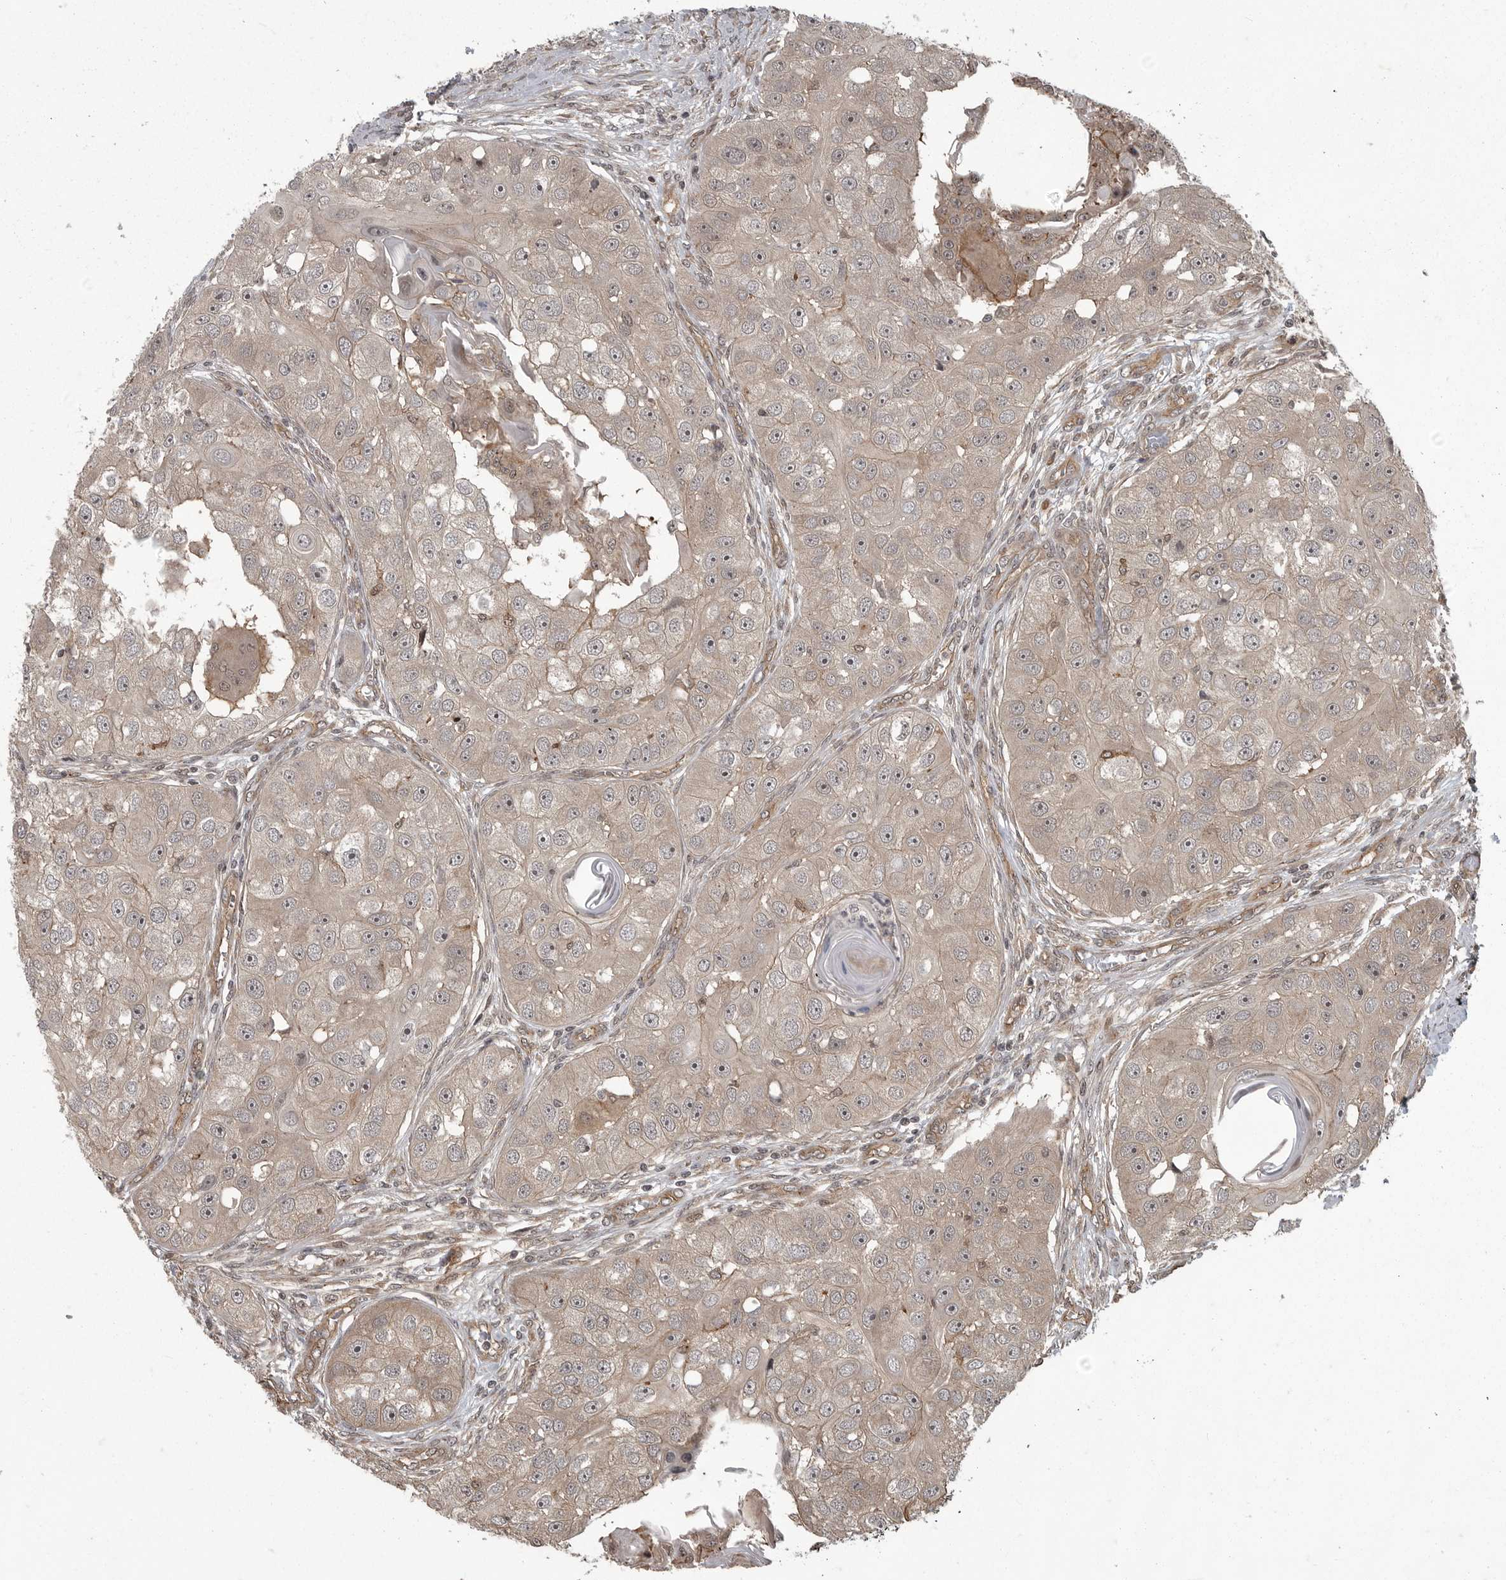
{"staining": {"intensity": "weak", "quantity": "<25%", "location": "cytoplasmic/membranous"}, "tissue": "head and neck cancer", "cell_type": "Tumor cells", "image_type": "cancer", "snomed": [{"axis": "morphology", "description": "Normal tissue, NOS"}, {"axis": "morphology", "description": "Squamous cell carcinoma, NOS"}, {"axis": "topography", "description": "Skeletal muscle"}, {"axis": "topography", "description": "Head-Neck"}], "caption": "DAB immunohistochemical staining of human head and neck squamous cell carcinoma shows no significant positivity in tumor cells. (Stains: DAB IHC with hematoxylin counter stain, Microscopy: brightfield microscopy at high magnification).", "gene": "DNAJC8", "patient": {"sex": "male", "age": 51}}